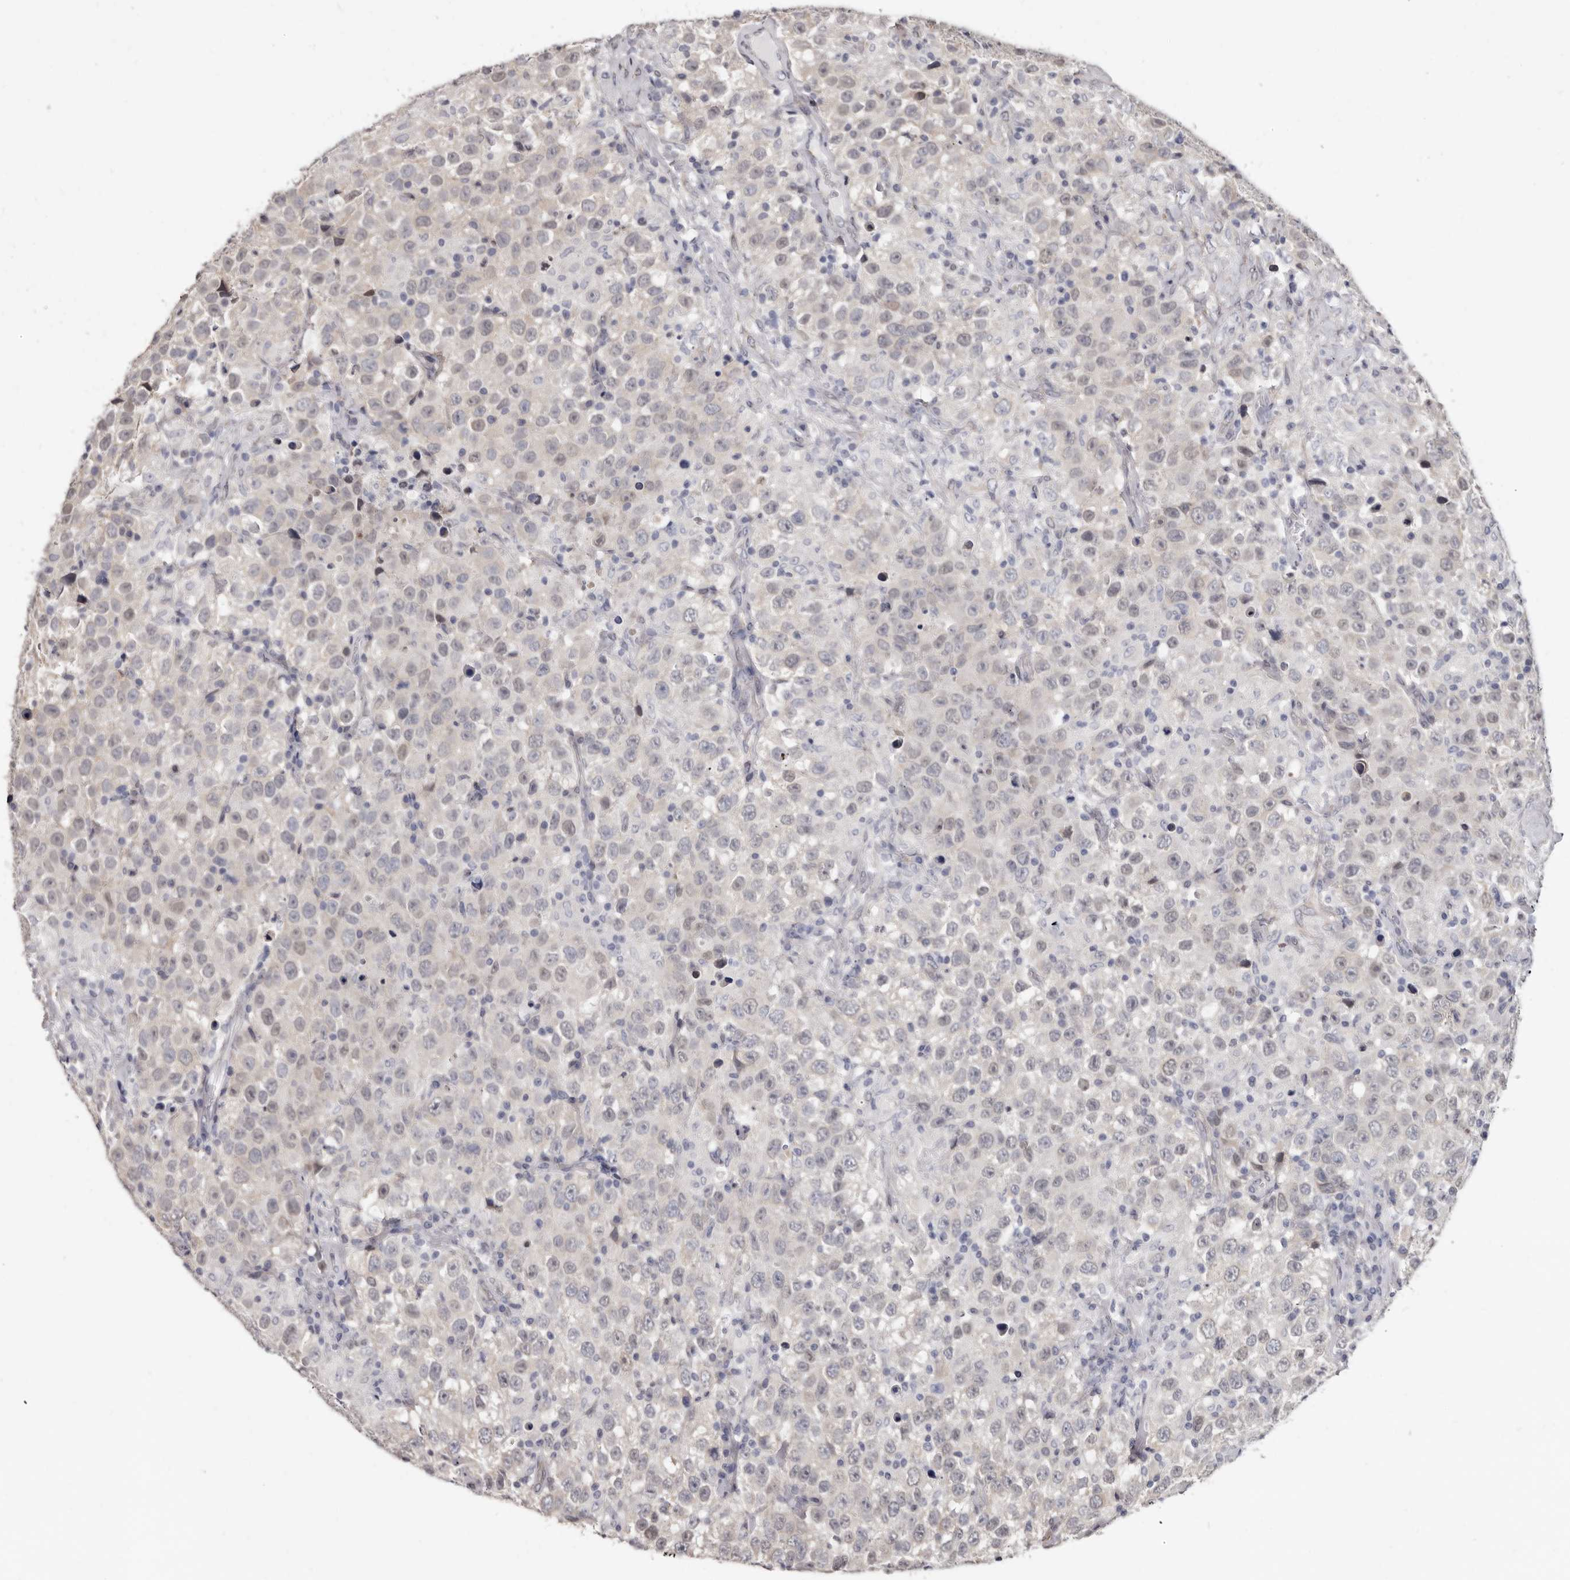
{"staining": {"intensity": "negative", "quantity": "none", "location": "none"}, "tissue": "testis cancer", "cell_type": "Tumor cells", "image_type": "cancer", "snomed": [{"axis": "morphology", "description": "Seminoma, NOS"}, {"axis": "topography", "description": "Testis"}], "caption": "Immunohistochemistry (IHC) of human testis cancer reveals no staining in tumor cells.", "gene": "KHDRBS2", "patient": {"sex": "male", "age": 41}}